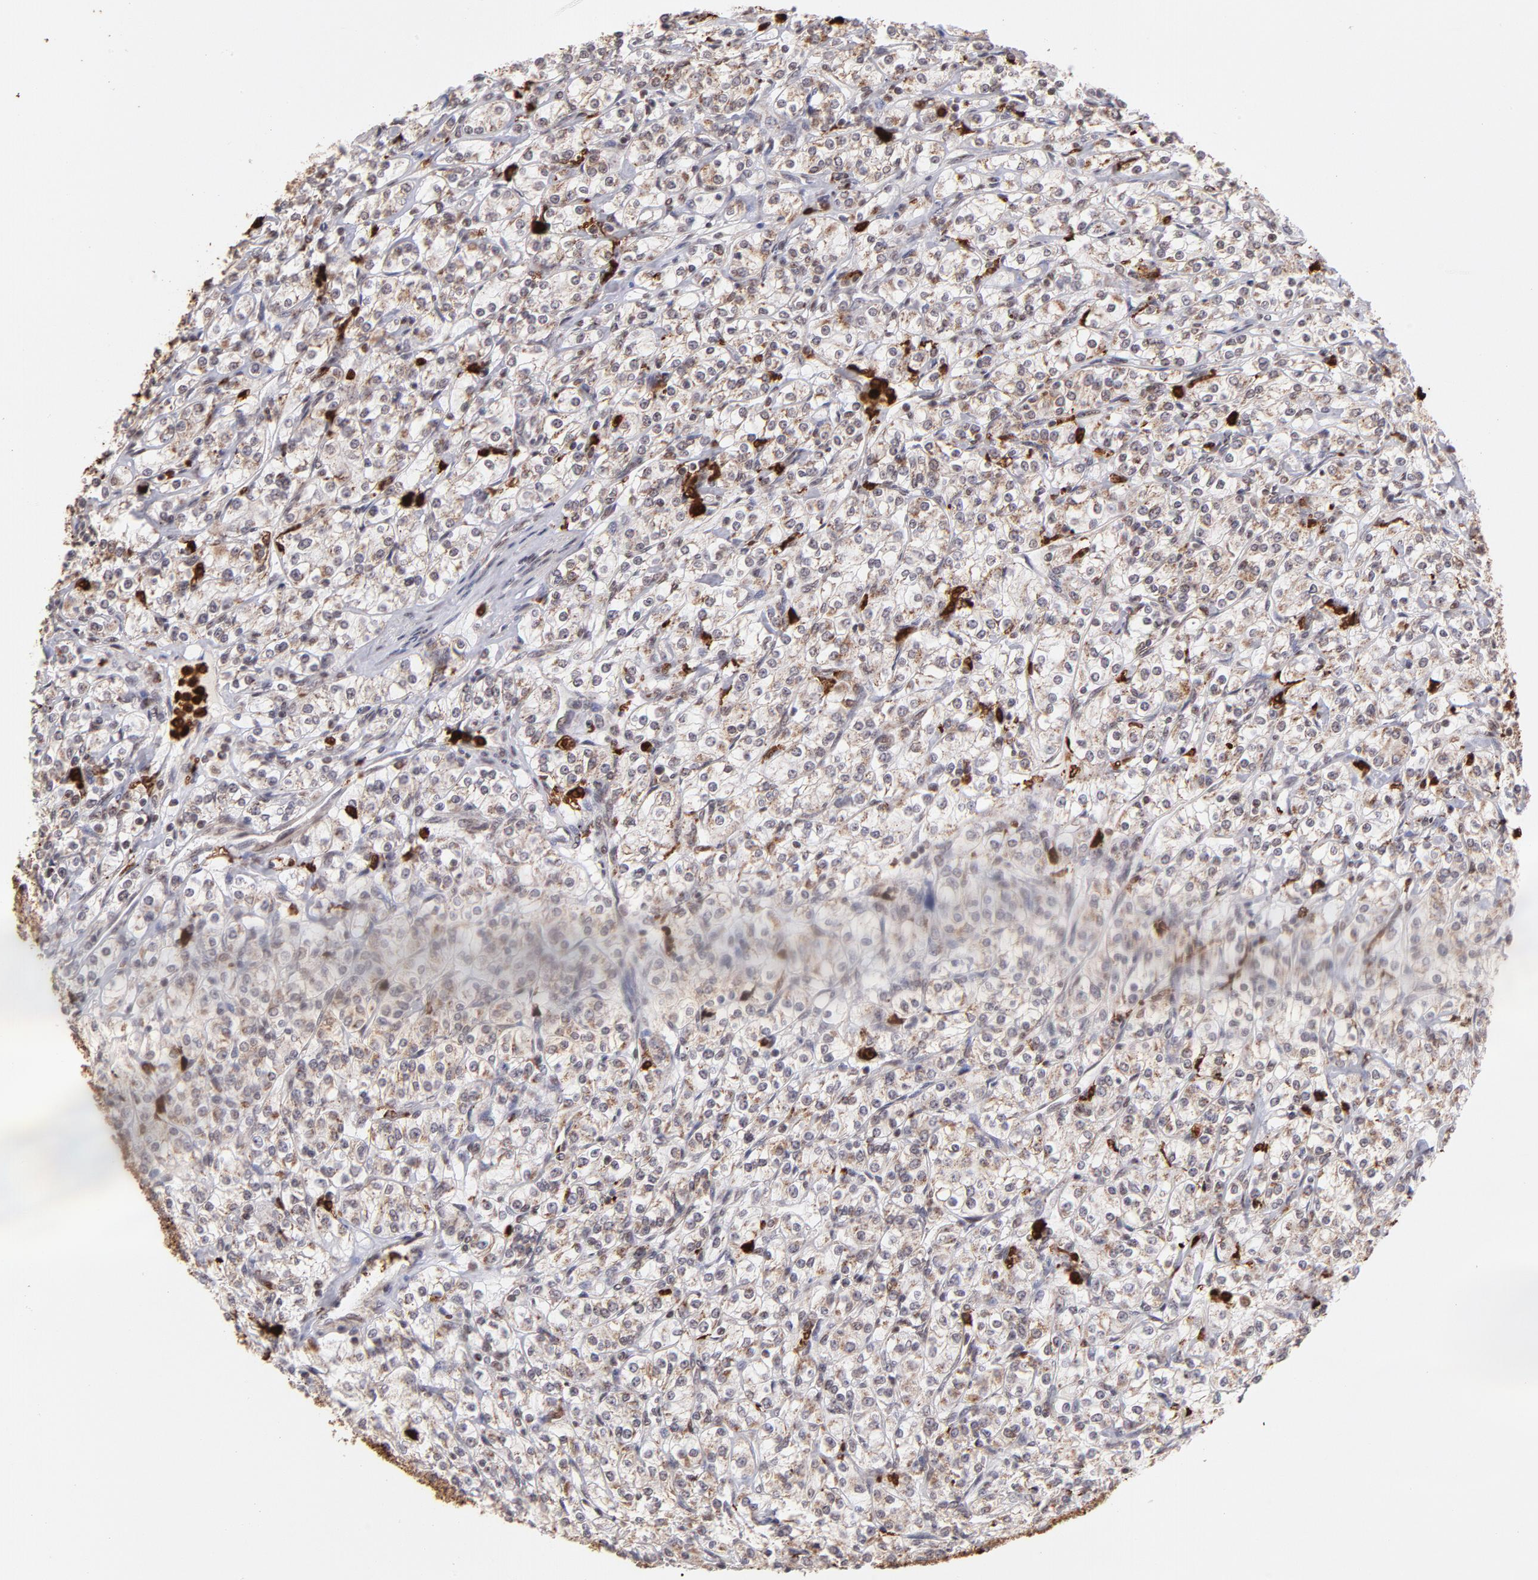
{"staining": {"intensity": "weak", "quantity": ">75%", "location": "cytoplasmic/membranous"}, "tissue": "renal cancer", "cell_type": "Tumor cells", "image_type": "cancer", "snomed": [{"axis": "morphology", "description": "Adenocarcinoma, NOS"}, {"axis": "topography", "description": "Kidney"}], "caption": "This is a micrograph of immunohistochemistry staining of renal cancer (adenocarcinoma), which shows weak positivity in the cytoplasmic/membranous of tumor cells.", "gene": "ZFX", "patient": {"sex": "male", "age": 77}}